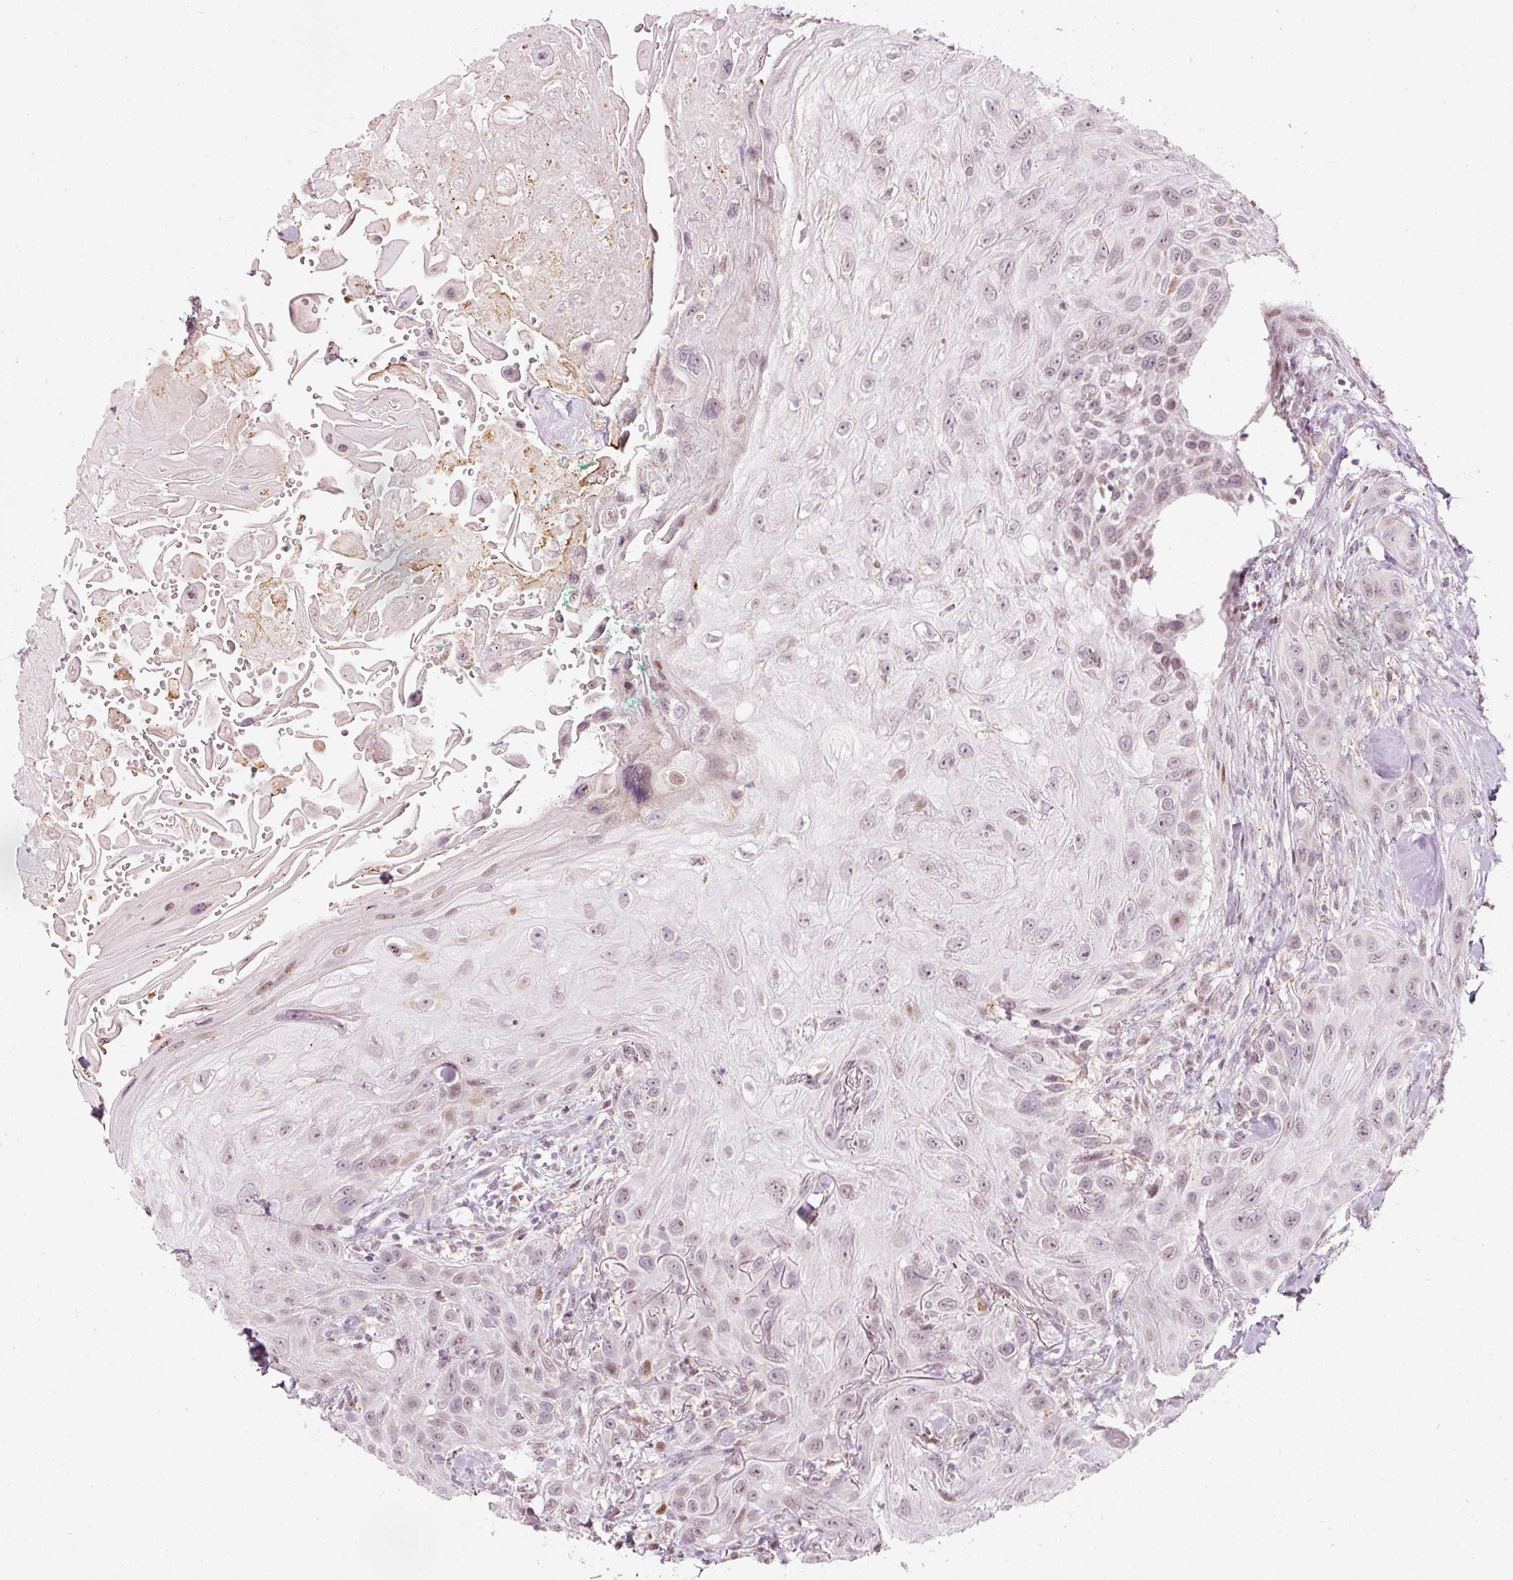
{"staining": {"intensity": "negative", "quantity": "none", "location": "none"}, "tissue": "head and neck cancer", "cell_type": "Tumor cells", "image_type": "cancer", "snomed": [{"axis": "morphology", "description": "Squamous cell carcinoma, NOS"}, {"axis": "topography", "description": "Head-Neck"}], "caption": "Tumor cells show no significant protein expression in head and neck squamous cell carcinoma.", "gene": "RNF39", "patient": {"sex": "male", "age": 81}}